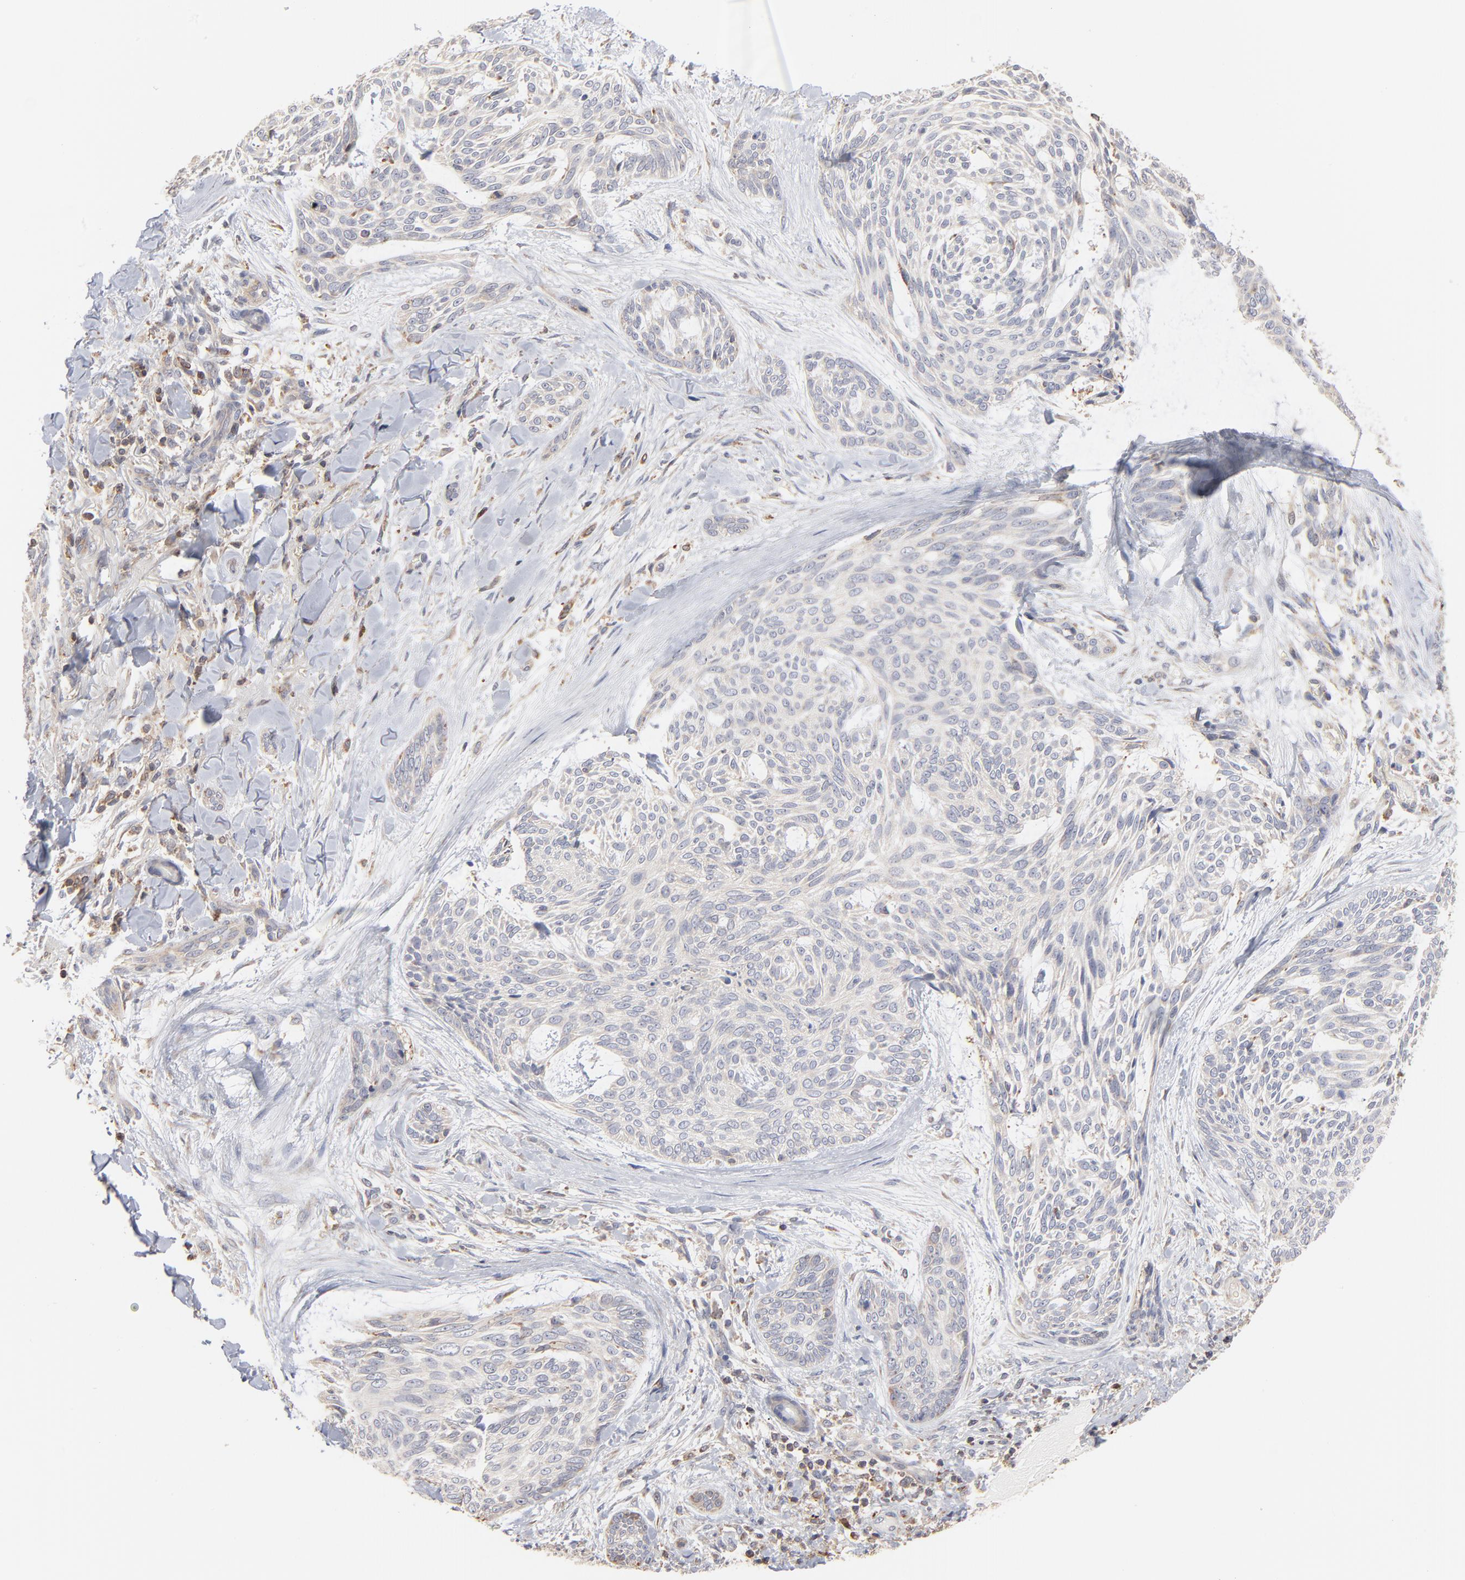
{"staining": {"intensity": "weak", "quantity": "25%-75%", "location": "cytoplasmic/membranous"}, "tissue": "skin cancer", "cell_type": "Tumor cells", "image_type": "cancer", "snomed": [{"axis": "morphology", "description": "Normal tissue, NOS"}, {"axis": "morphology", "description": "Basal cell carcinoma"}, {"axis": "topography", "description": "Skin"}], "caption": "Immunohistochemistry of skin cancer exhibits low levels of weak cytoplasmic/membranous staining in about 25%-75% of tumor cells. (brown staining indicates protein expression, while blue staining denotes nuclei).", "gene": "RNF213", "patient": {"sex": "female", "age": 71}}